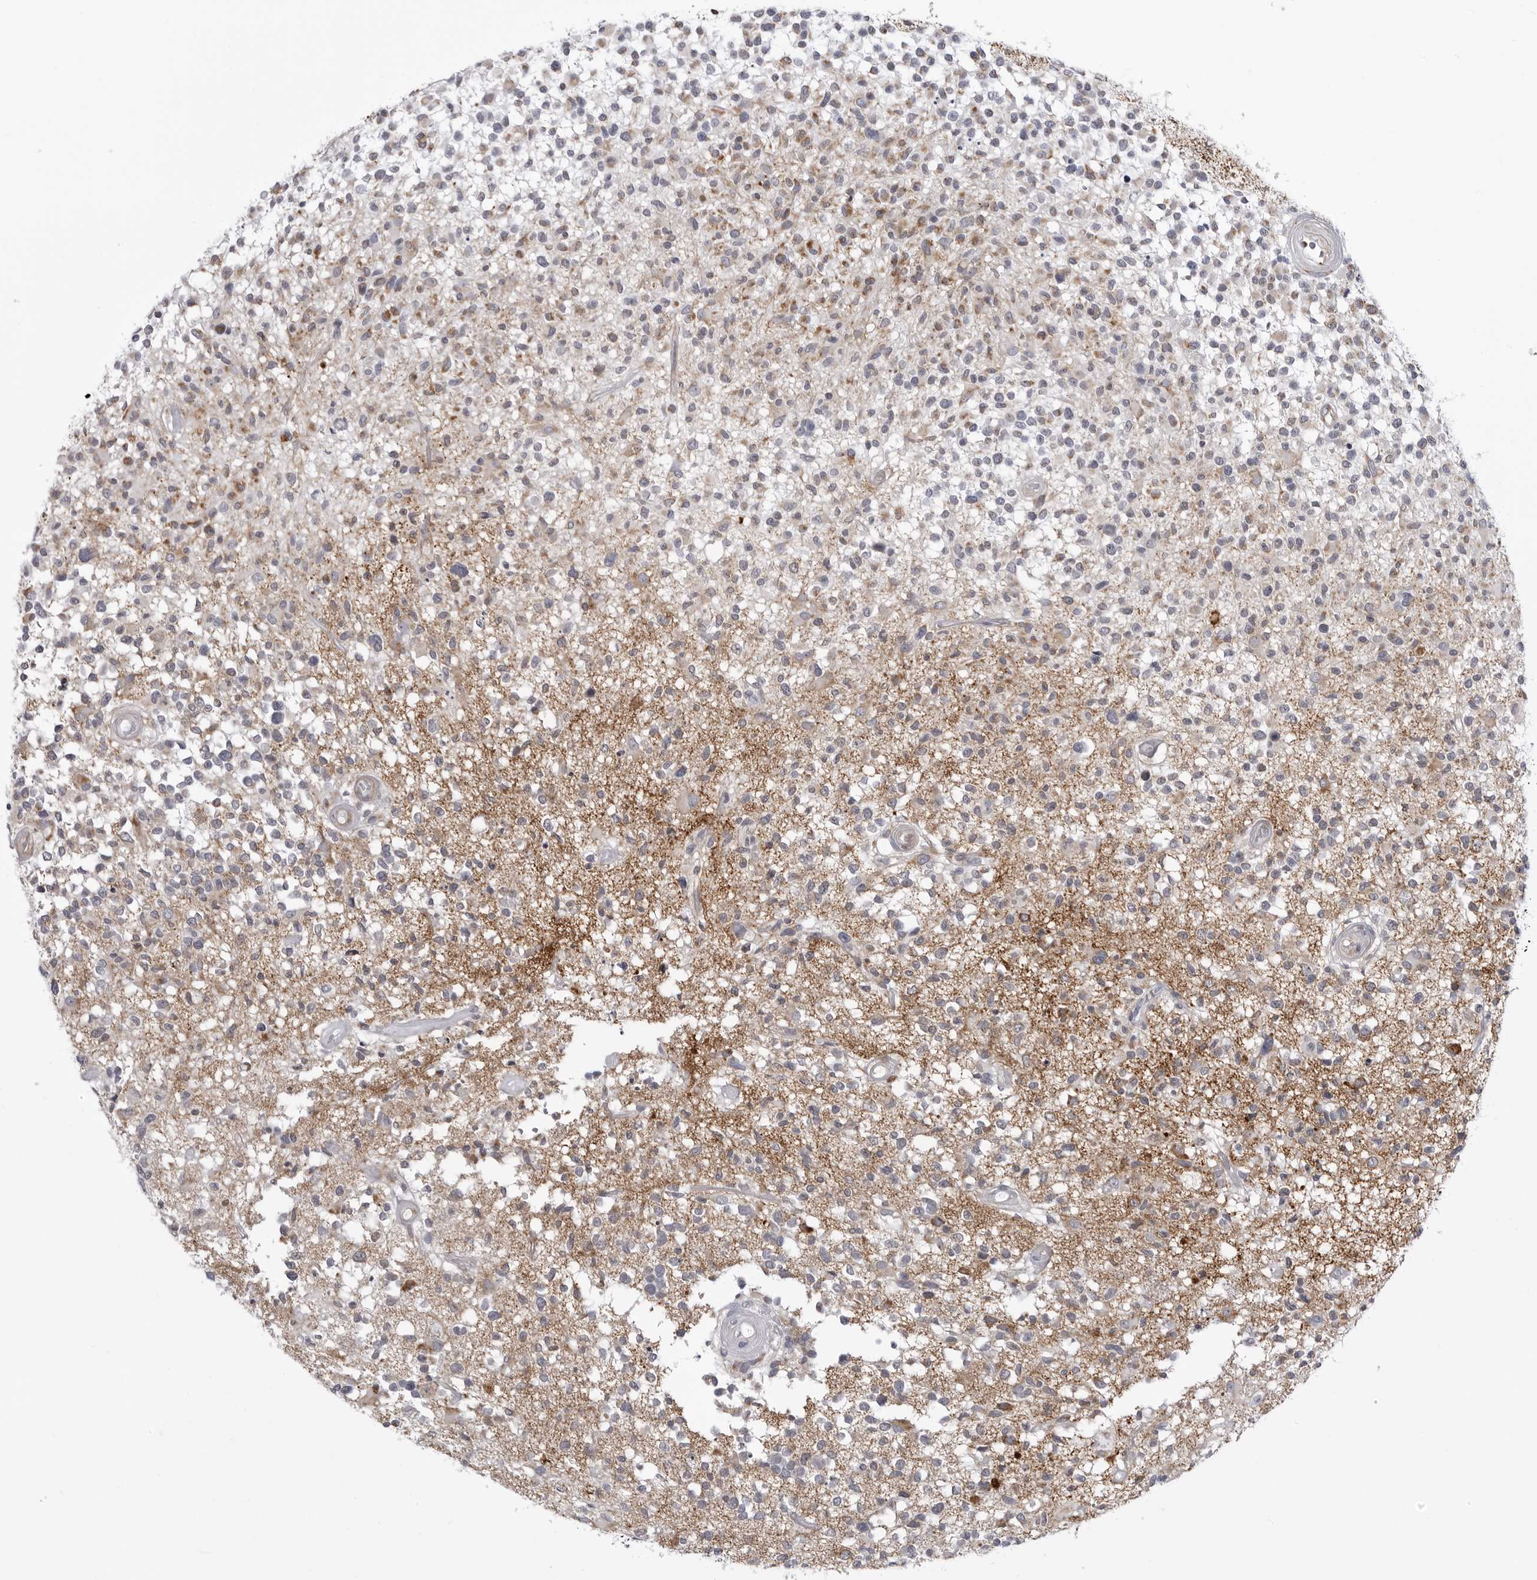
{"staining": {"intensity": "moderate", "quantity": "<25%", "location": "cytoplasmic/membranous"}, "tissue": "glioma", "cell_type": "Tumor cells", "image_type": "cancer", "snomed": [{"axis": "morphology", "description": "Glioma, malignant, High grade"}, {"axis": "morphology", "description": "Glioblastoma, NOS"}, {"axis": "topography", "description": "Brain"}], "caption": "A brown stain shows moderate cytoplasmic/membranous staining of a protein in human malignant glioma (high-grade) tumor cells. (Stains: DAB (3,3'-diaminobenzidine) in brown, nuclei in blue, Microscopy: brightfield microscopy at high magnification).", "gene": "FH", "patient": {"sex": "male", "age": 60}}